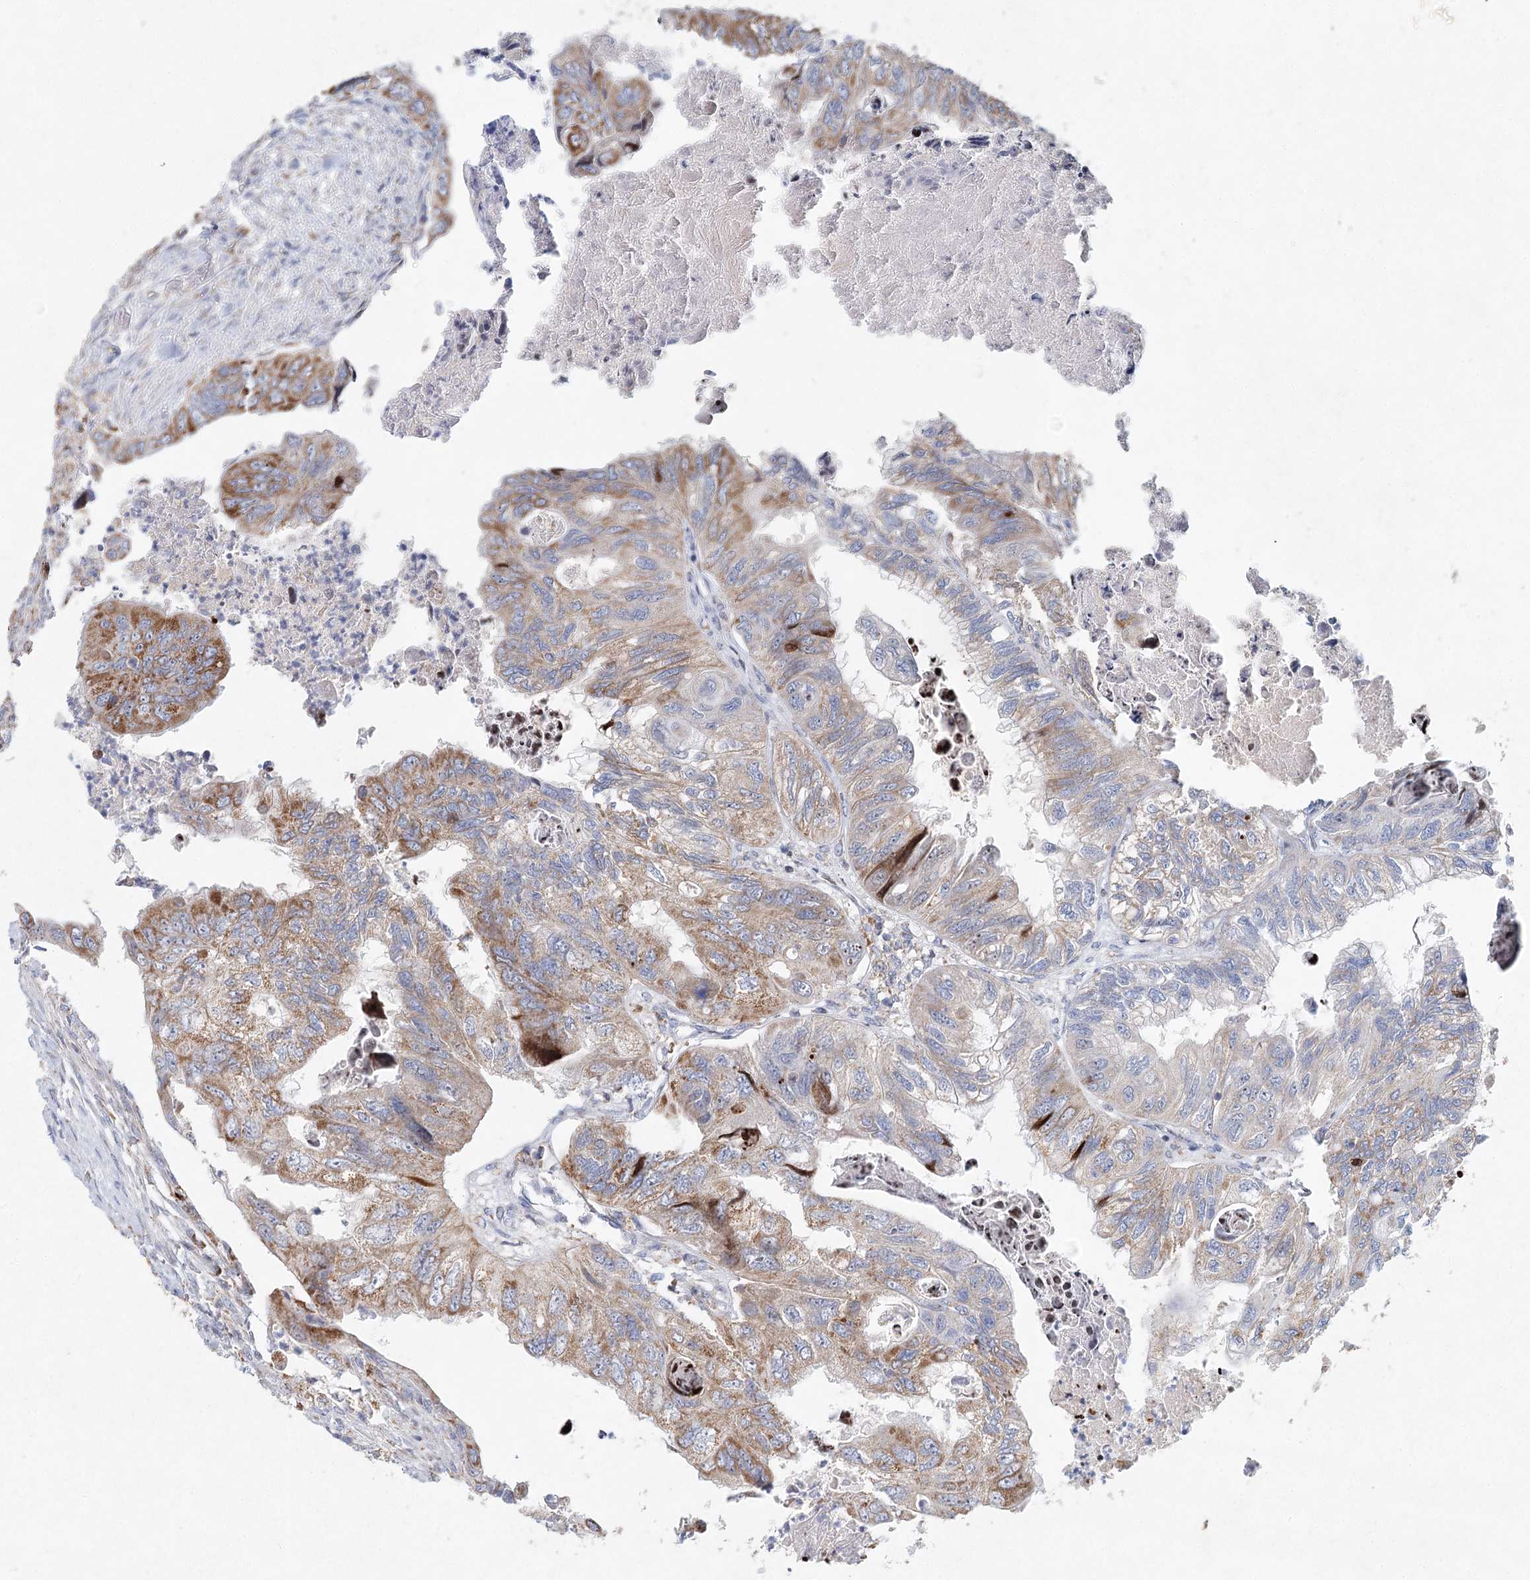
{"staining": {"intensity": "moderate", "quantity": ">75%", "location": "cytoplasmic/membranous,nuclear"}, "tissue": "colorectal cancer", "cell_type": "Tumor cells", "image_type": "cancer", "snomed": [{"axis": "morphology", "description": "Adenocarcinoma, NOS"}, {"axis": "topography", "description": "Rectum"}], "caption": "Colorectal adenocarcinoma stained with a protein marker shows moderate staining in tumor cells.", "gene": "XPO6", "patient": {"sex": "male", "age": 63}}